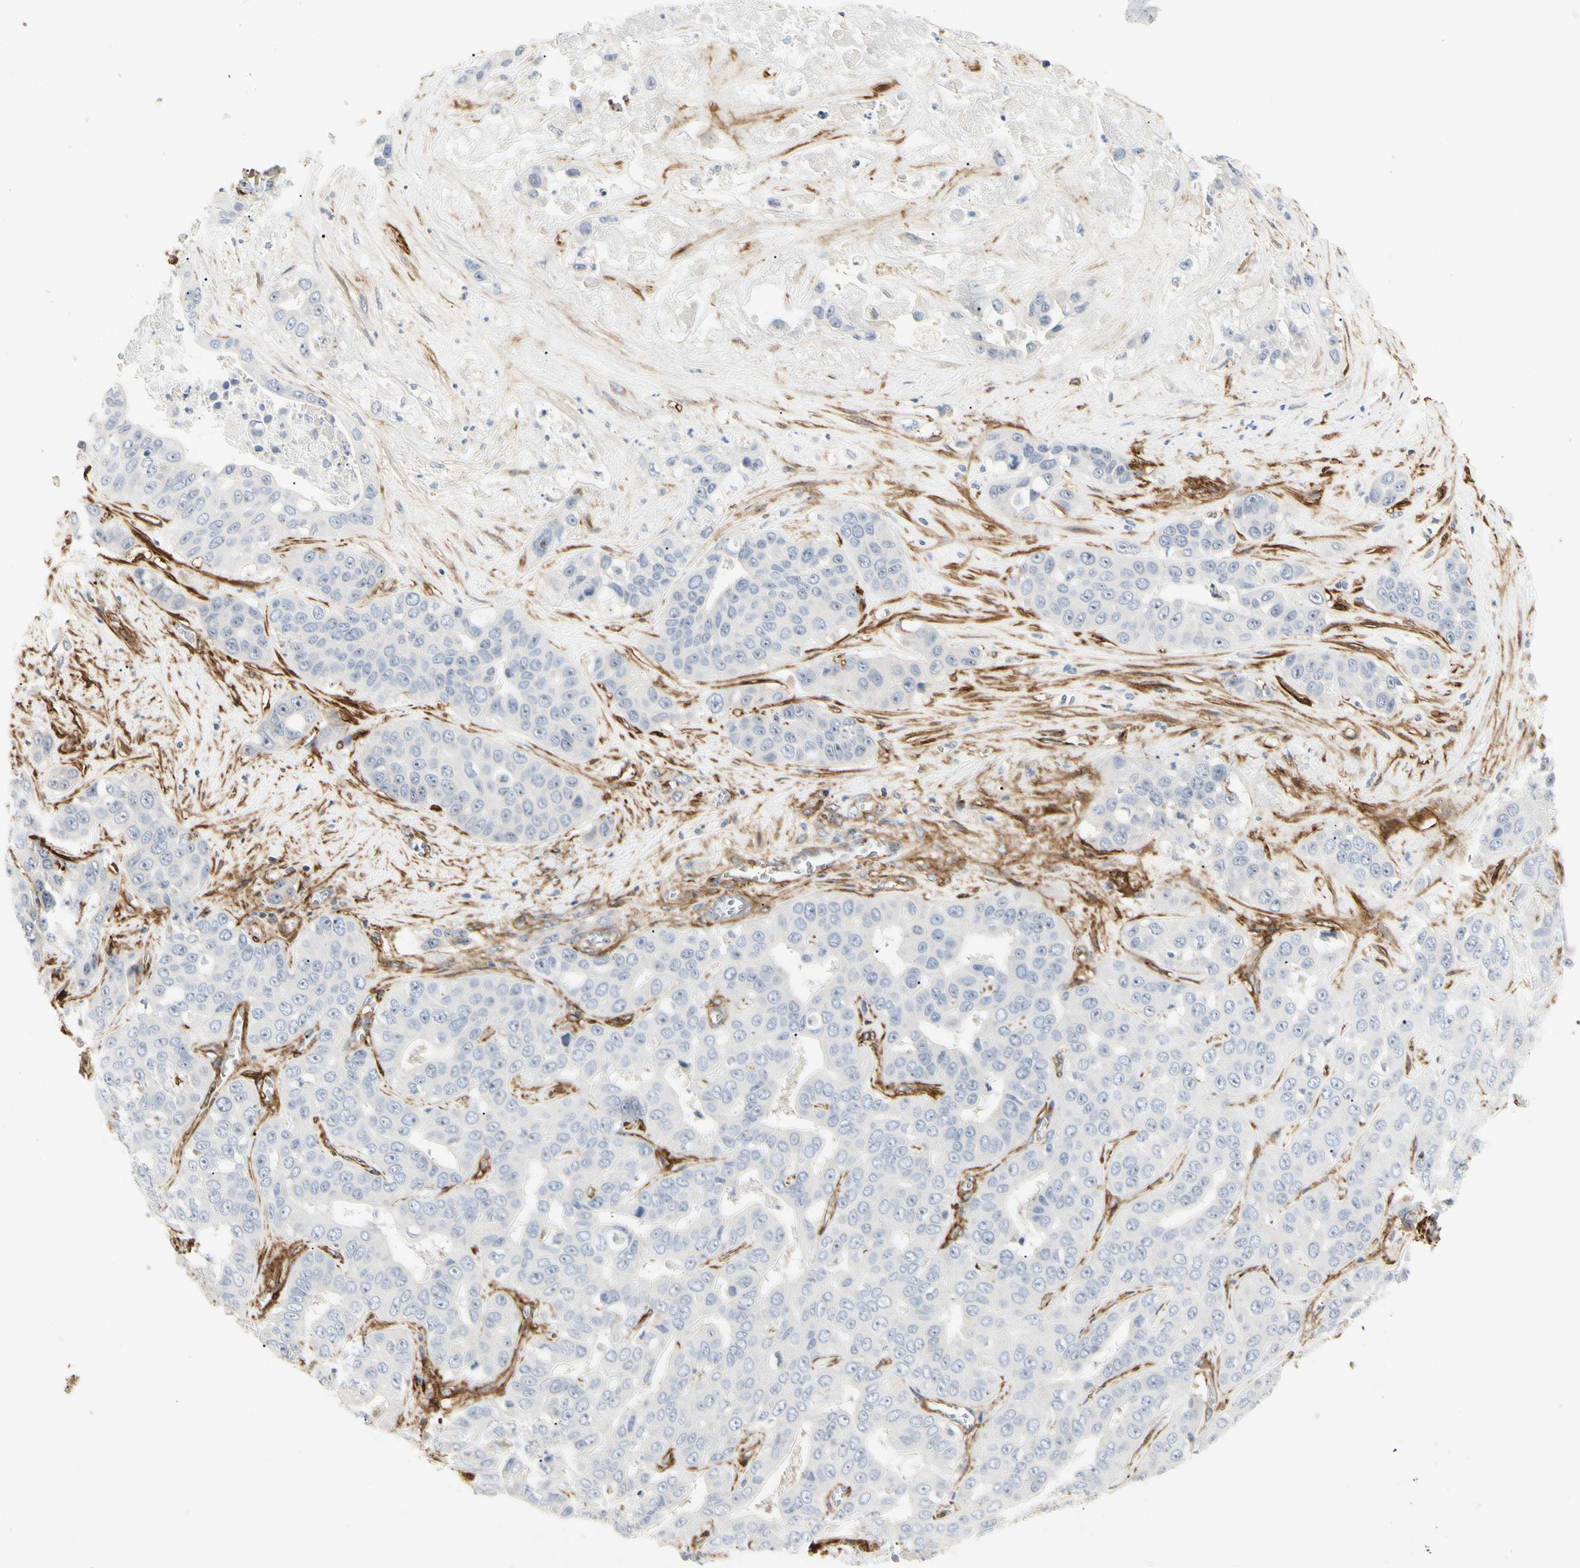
{"staining": {"intensity": "negative", "quantity": "none", "location": "none"}, "tissue": "liver cancer", "cell_type": "Tumor cells", "image_type": "cancer", "snomed": [{"axis": "morphology", "description": "Cholangiocarcinoma"}, {"axis": "topography", "description": "Liver"}], "caption": "A histopathology image of liver cancer stained for a protein exhibits no brown staining in tumor cells.", "gene": "GGT5", "patient": {"sex": "female", "age": 52}}